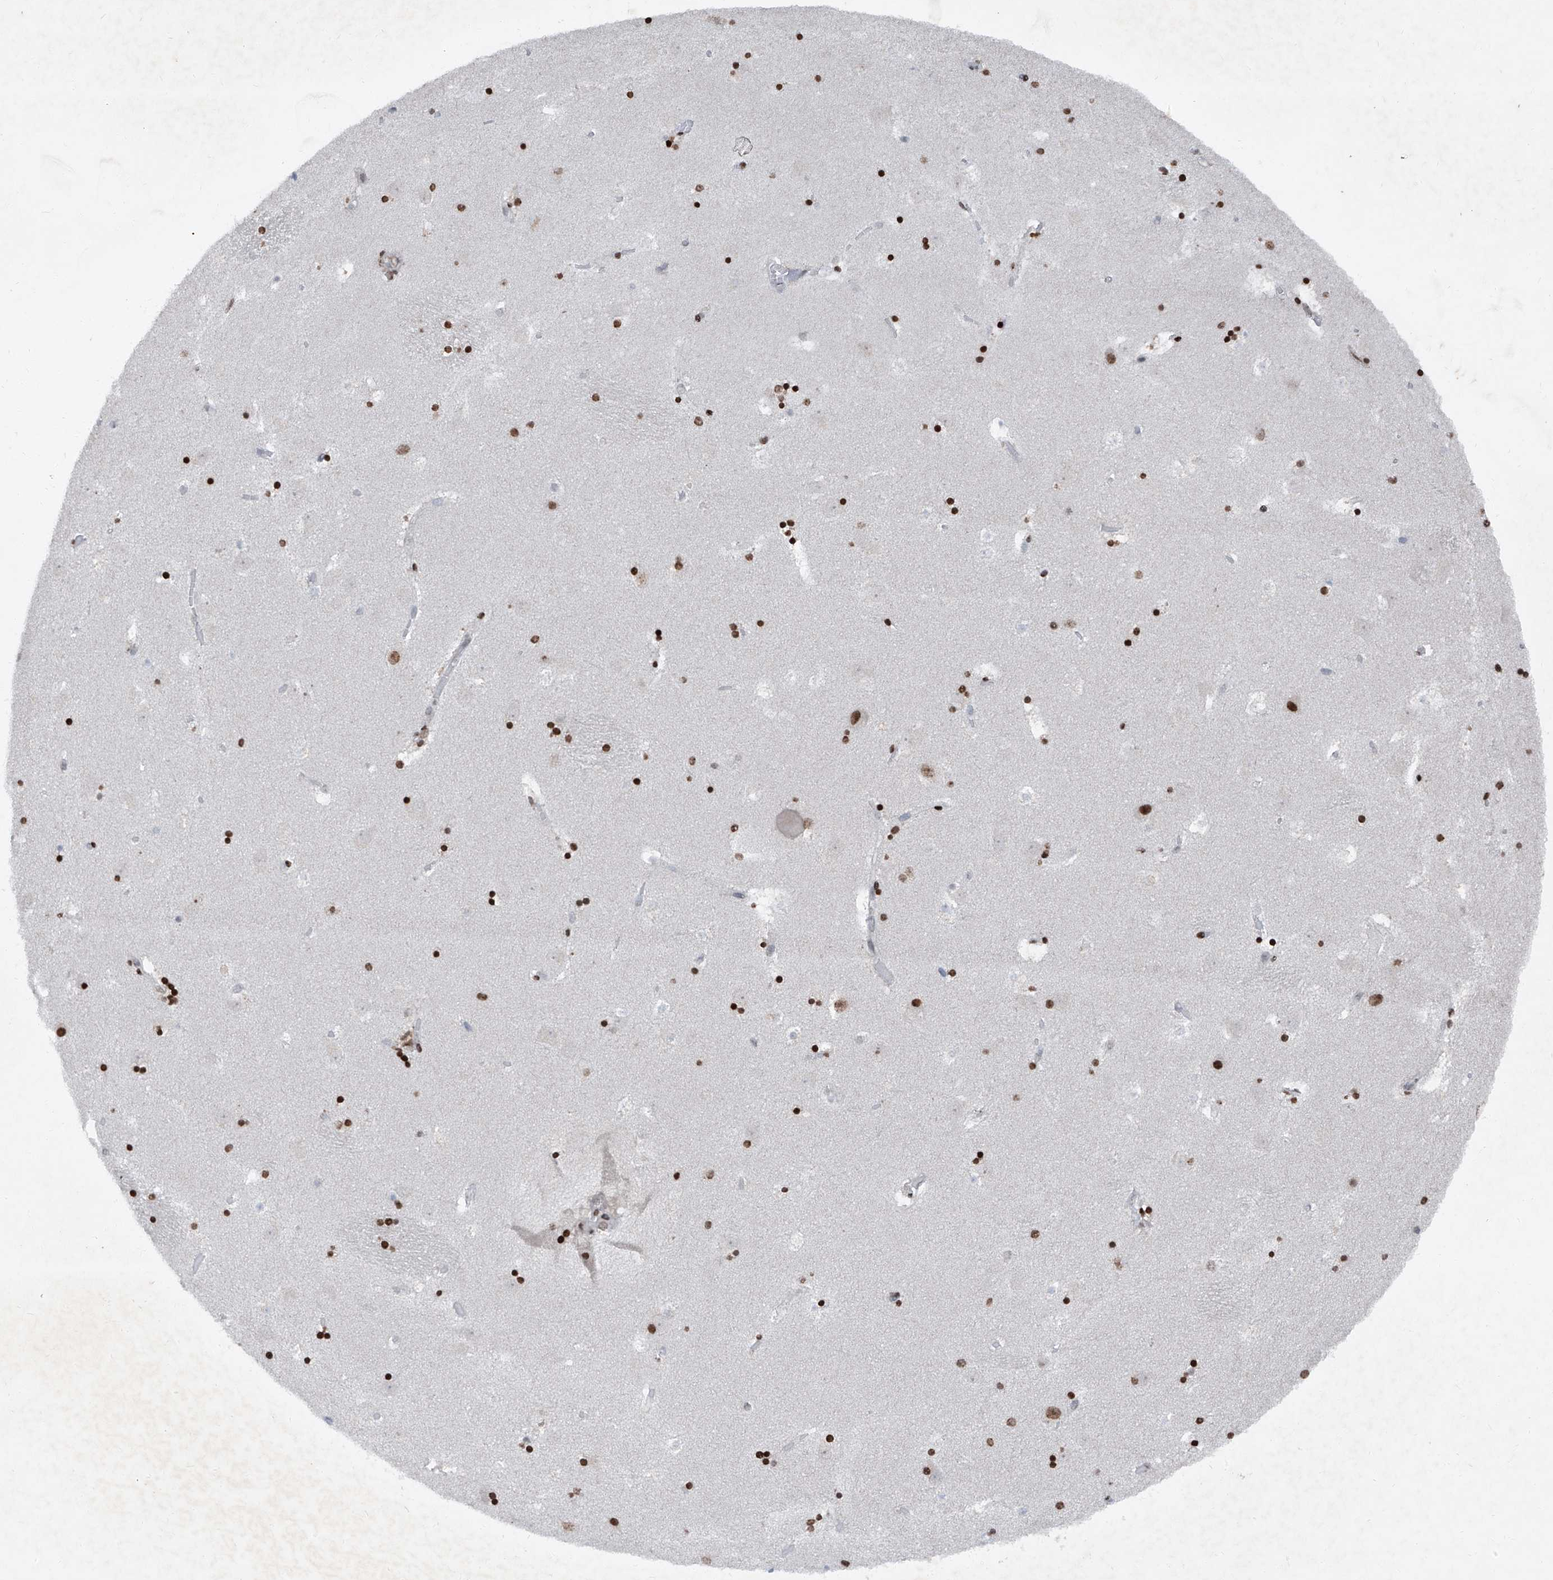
{"staining": {"intensity": "strong", "quantity": ">75%", "location": "nuclear"}, "tissue": "caudate", "cell_type": "Glial cells", "image_type": "normal", "snomed": [{"axis": "morphology", "description": "Normal tissue, NOS"}, {"axis": "topography", "description": "Lateral ventricle wall"}], "caption": "About >75% of glial cells in unremarkable caudate display strong nuclear protein expression as visualized by brown immunohistochemical staining.", "gene": "BMI1", "patient": {"sex": "male", "age": 45}}